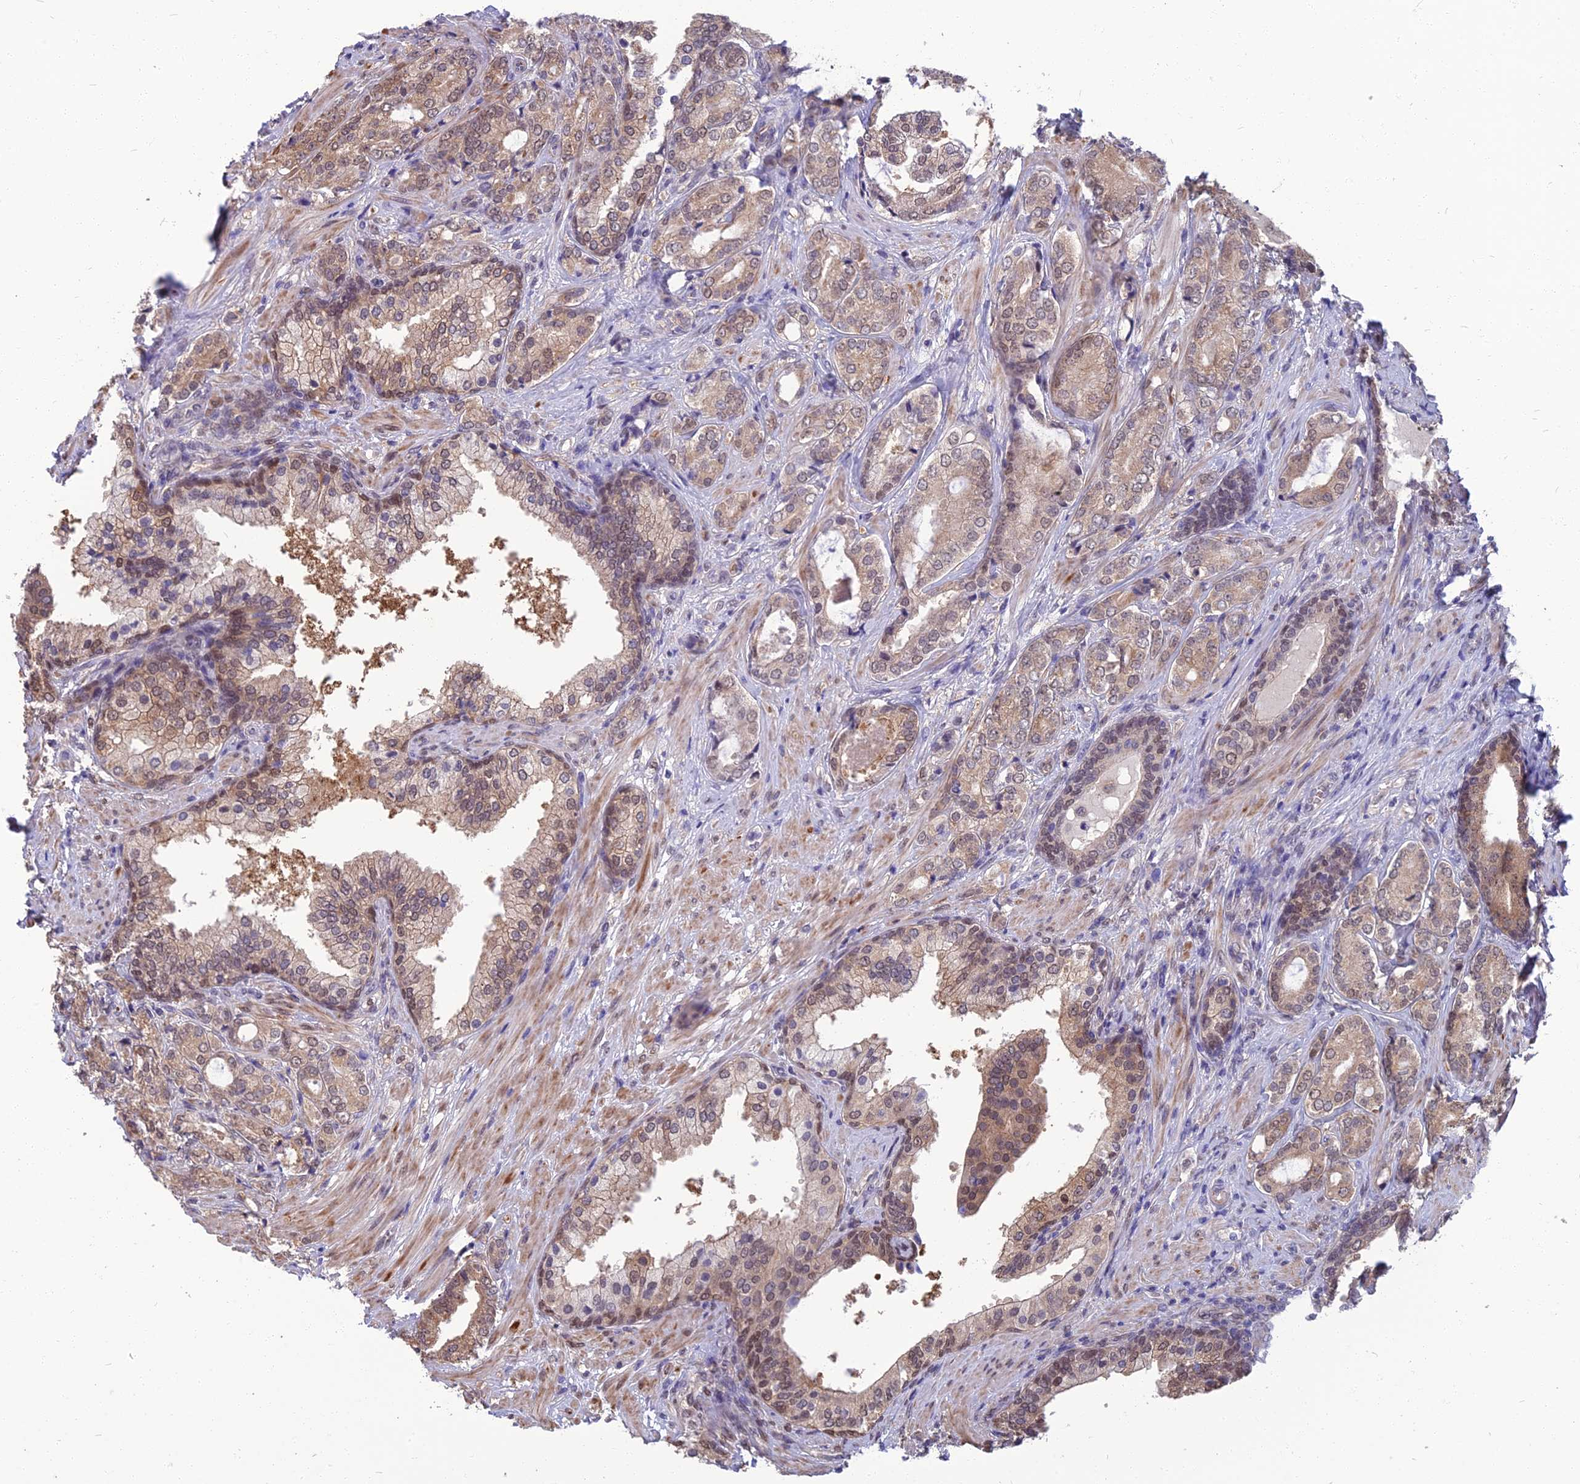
{"staining": {"intensity": "weak", "quantity": ">75%", "location": "nuclear"}, "tissue": "prostate cancer", "cell_type": "Tumor cells", "image_type": "cancer", "snomed": [{"axis": "morphology", "description": "Adenocarcinoma, High grade"}, {"axis": "topography", "description": "Prostate"}], "caption": "IHC photomicrograph of neoplastic tissue: human adenocarcinoma (high-grade) (prostate) stained using immunohistochemistry (IHC) reveals low levels of weak protein expression localized specifically in the nuclear of tumor cells, appearing as a nuclear brown color.", "gene": "NR4A3", "patient": {"sex": "male", "age": 60}}